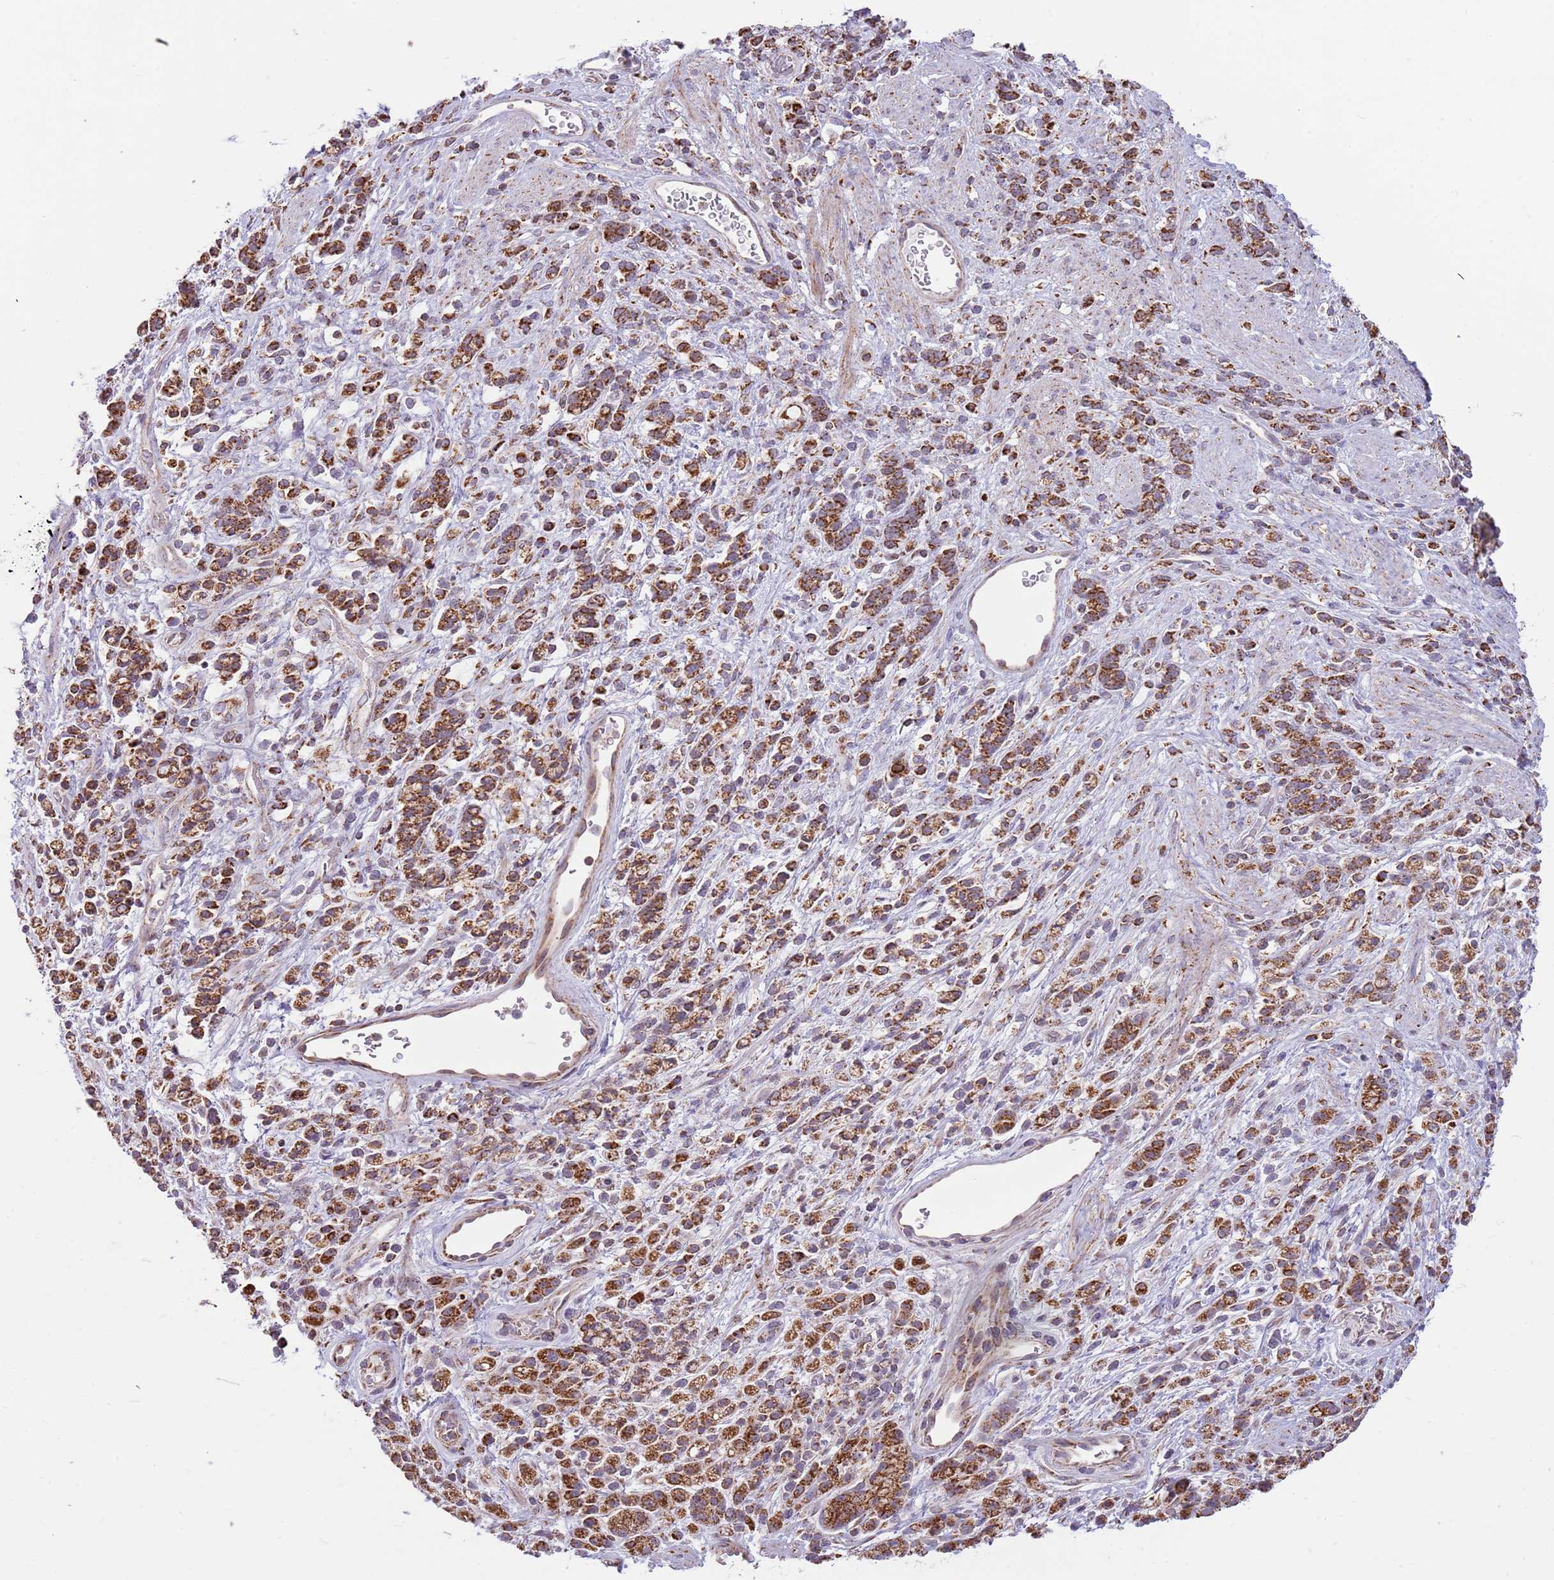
{"staining": {"intensity": "strong", "quantity": ">75%", "location": "cytoplasmic/membranous"}, "tissue": "stomach cancer", "cell_type": "Tumor cells", "image_type": "cancer", "snomed": [{"axis": "morphology", "description": "Adenocarcinoma, NOS"}, {"axis": "topography", "description": "Stomach"}], "caption": "Stomach adenocarcinoma tissue exhibits strong cytoplasmic/membranous positivity in approximately >75% of tumor cells (Stains: DAB (3,3'-diaminobenzidine) in brown, nuclei in blue, Microscopy: brightfield microscopy at high magnification).", "gene": "LHX6", "patient": {"sex": "female", "age": 60}}